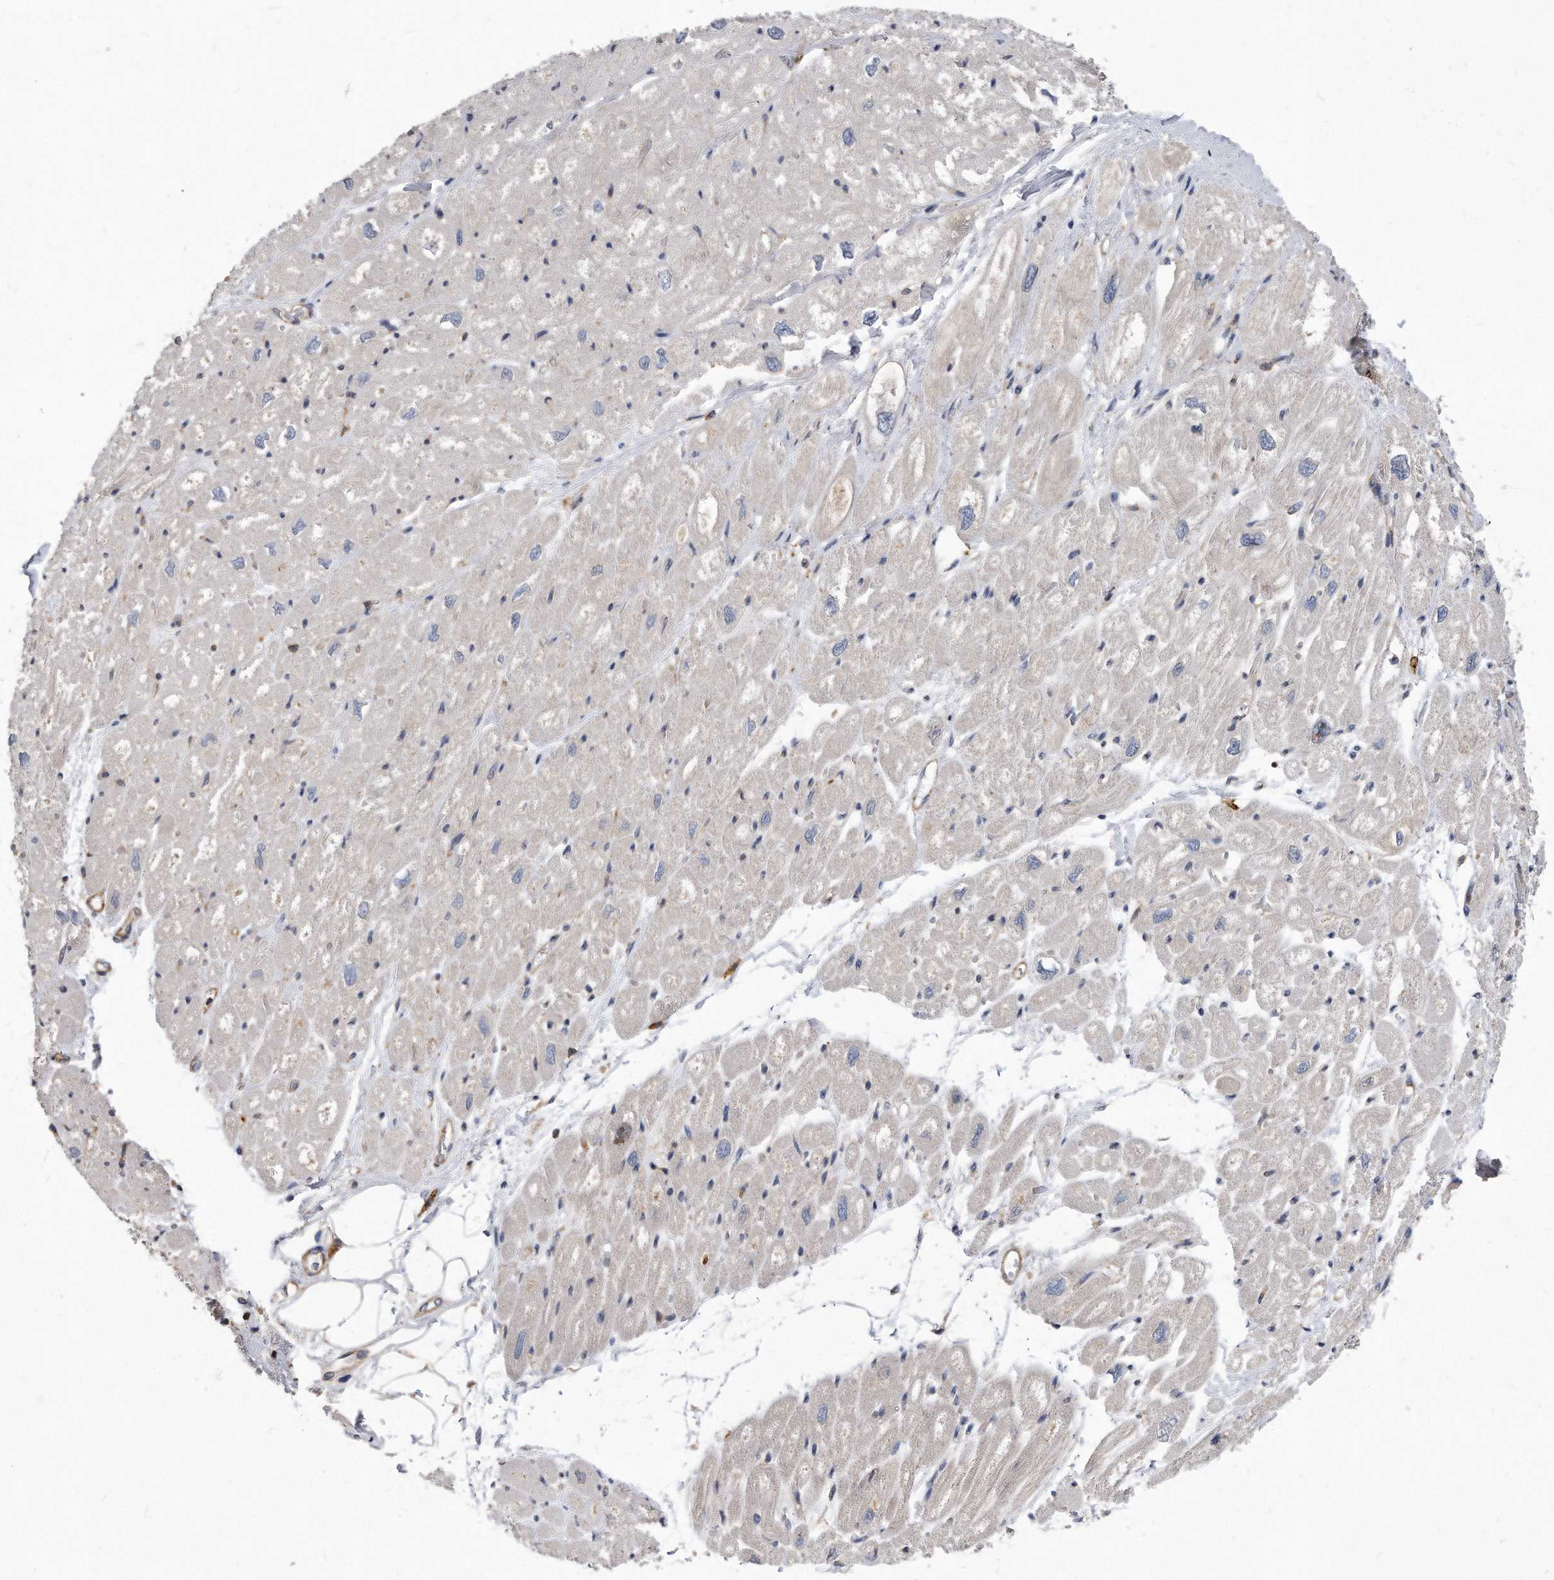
{"staining": {"intensity": "negative", "quantity": "none", "location": "none"}, "tissue": "heart muscle", "cell_type": "Cardiomyocytes", "image_type": "normal", "snomed": [{"axis": "morphology", "description": "Normal tissue, NOS"}, {"axis": "topography", "description": "Heart"}], "caption": "The histopathology image demonstrates no staining of cardiomyocytes in benign heart muscle.", "gene": "ATG5", "patient": {"sex": "male", "age": 50}}